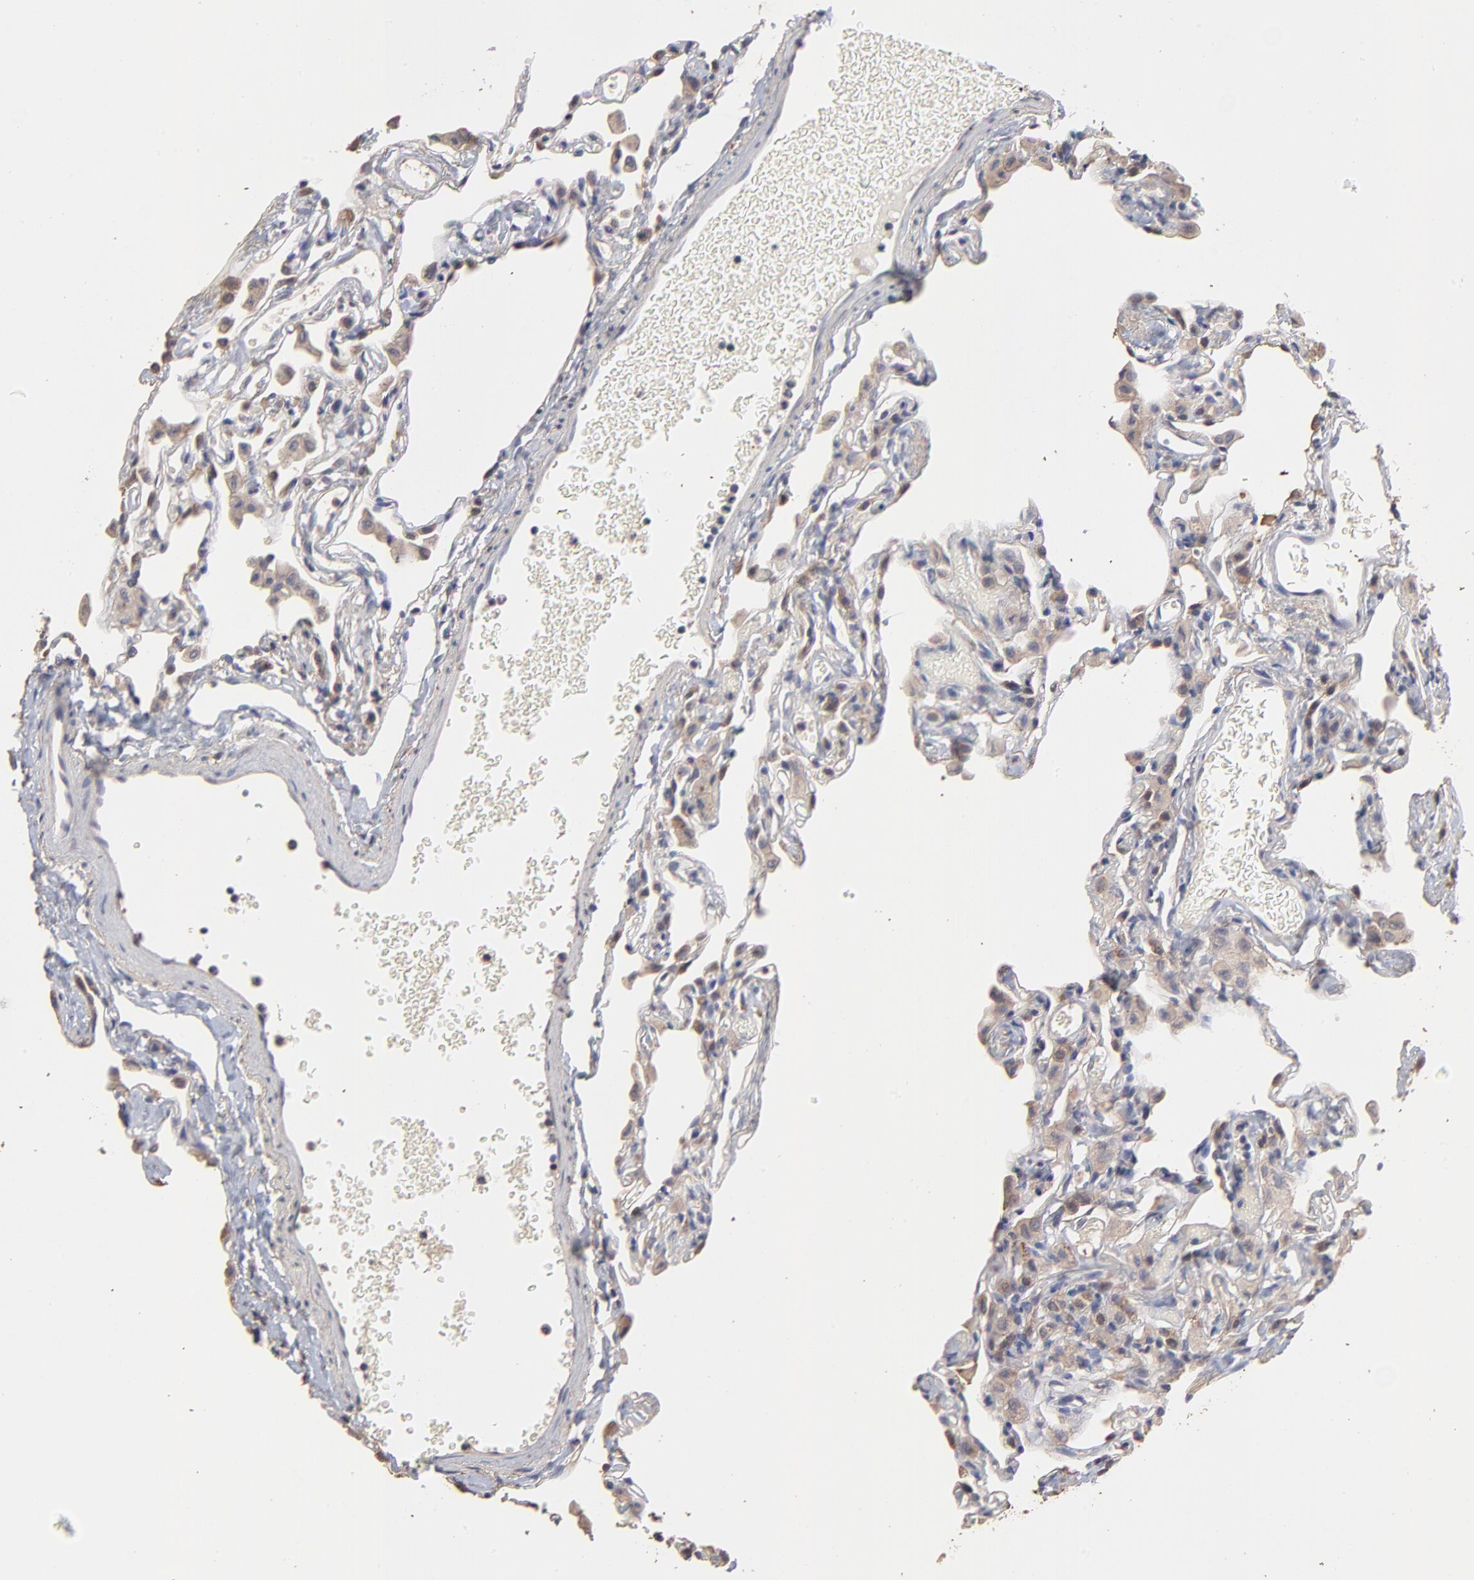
{"staining": {"intensity": "moderate", "quantity": "25%-75%", "location": "cytoplasmic/membranous"}, "tissue": "lung", "cell_type": "Alveolar cells", "image_type": "normal", "snomed": [{"axis": "morphology", "description": "Normal tissue, NOS"}, {"axis": "topography", "description": "Lung"}], "caption": "Normal lung reveals moderate cytoplasmic/membranous staining in about 25%-75% of alveolar cells.", "gene": "TANGO2", "patient": {"sex": "female", "age": 49}}